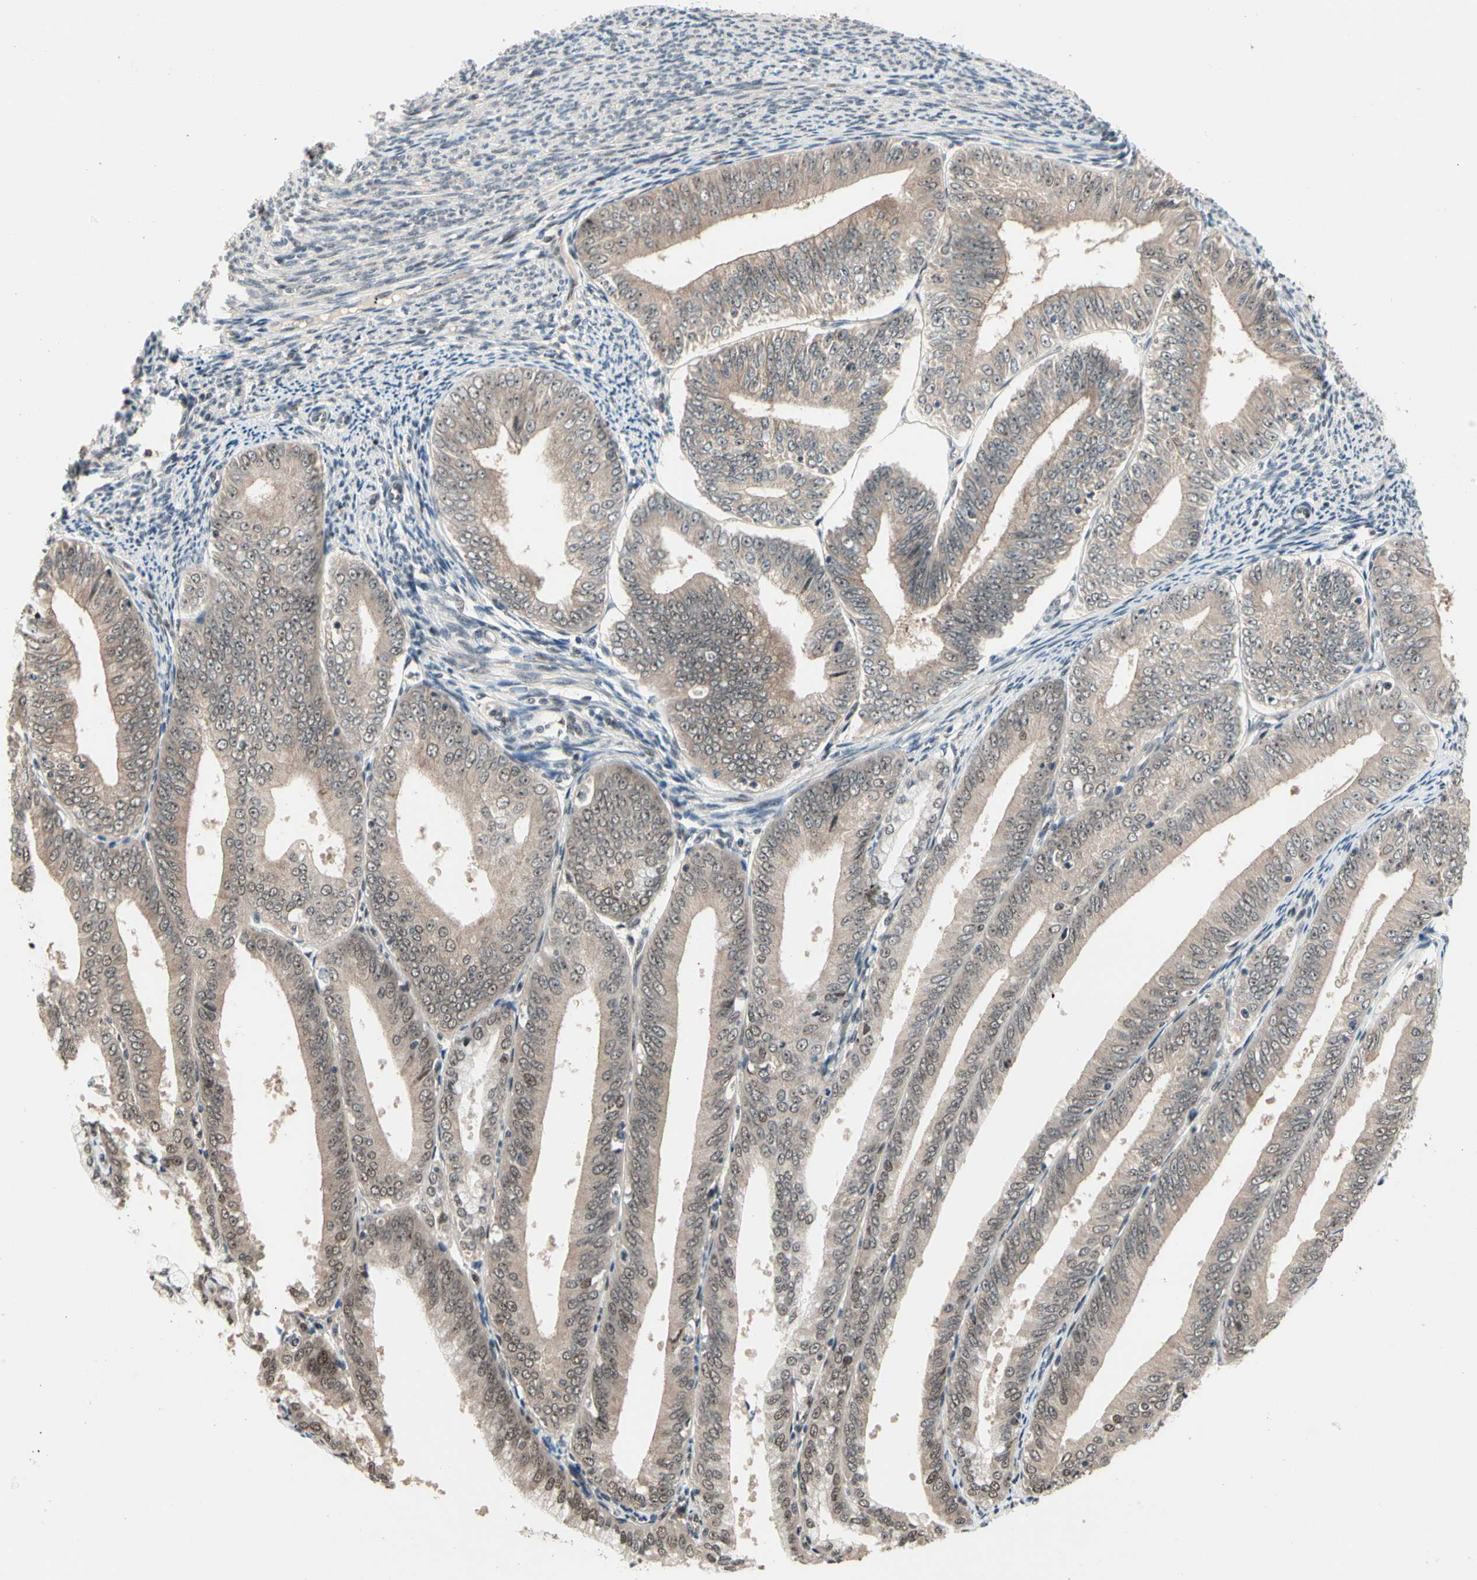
{"staining": {"intensity": "weak", "quantity": ">75%", "location": "cytoplasmic/membranous,nuclear"}, "tissue": "endometrial cancer", "cell_type": "Tumor cells", "image_type": "cancer", "snomed": [{"axis": "morphology", "description": "Adenocarcinoma, NOS"}, {"axis": "topography", "description": "Endometrium"}], "caption": "Tumor cells exhibit weak cytoplasmic/membranous and nuclear expression in about >75% of cells in endometrial cancer.", "gene": "NGEF", "patient": {"sex": "female", "age": 63}}